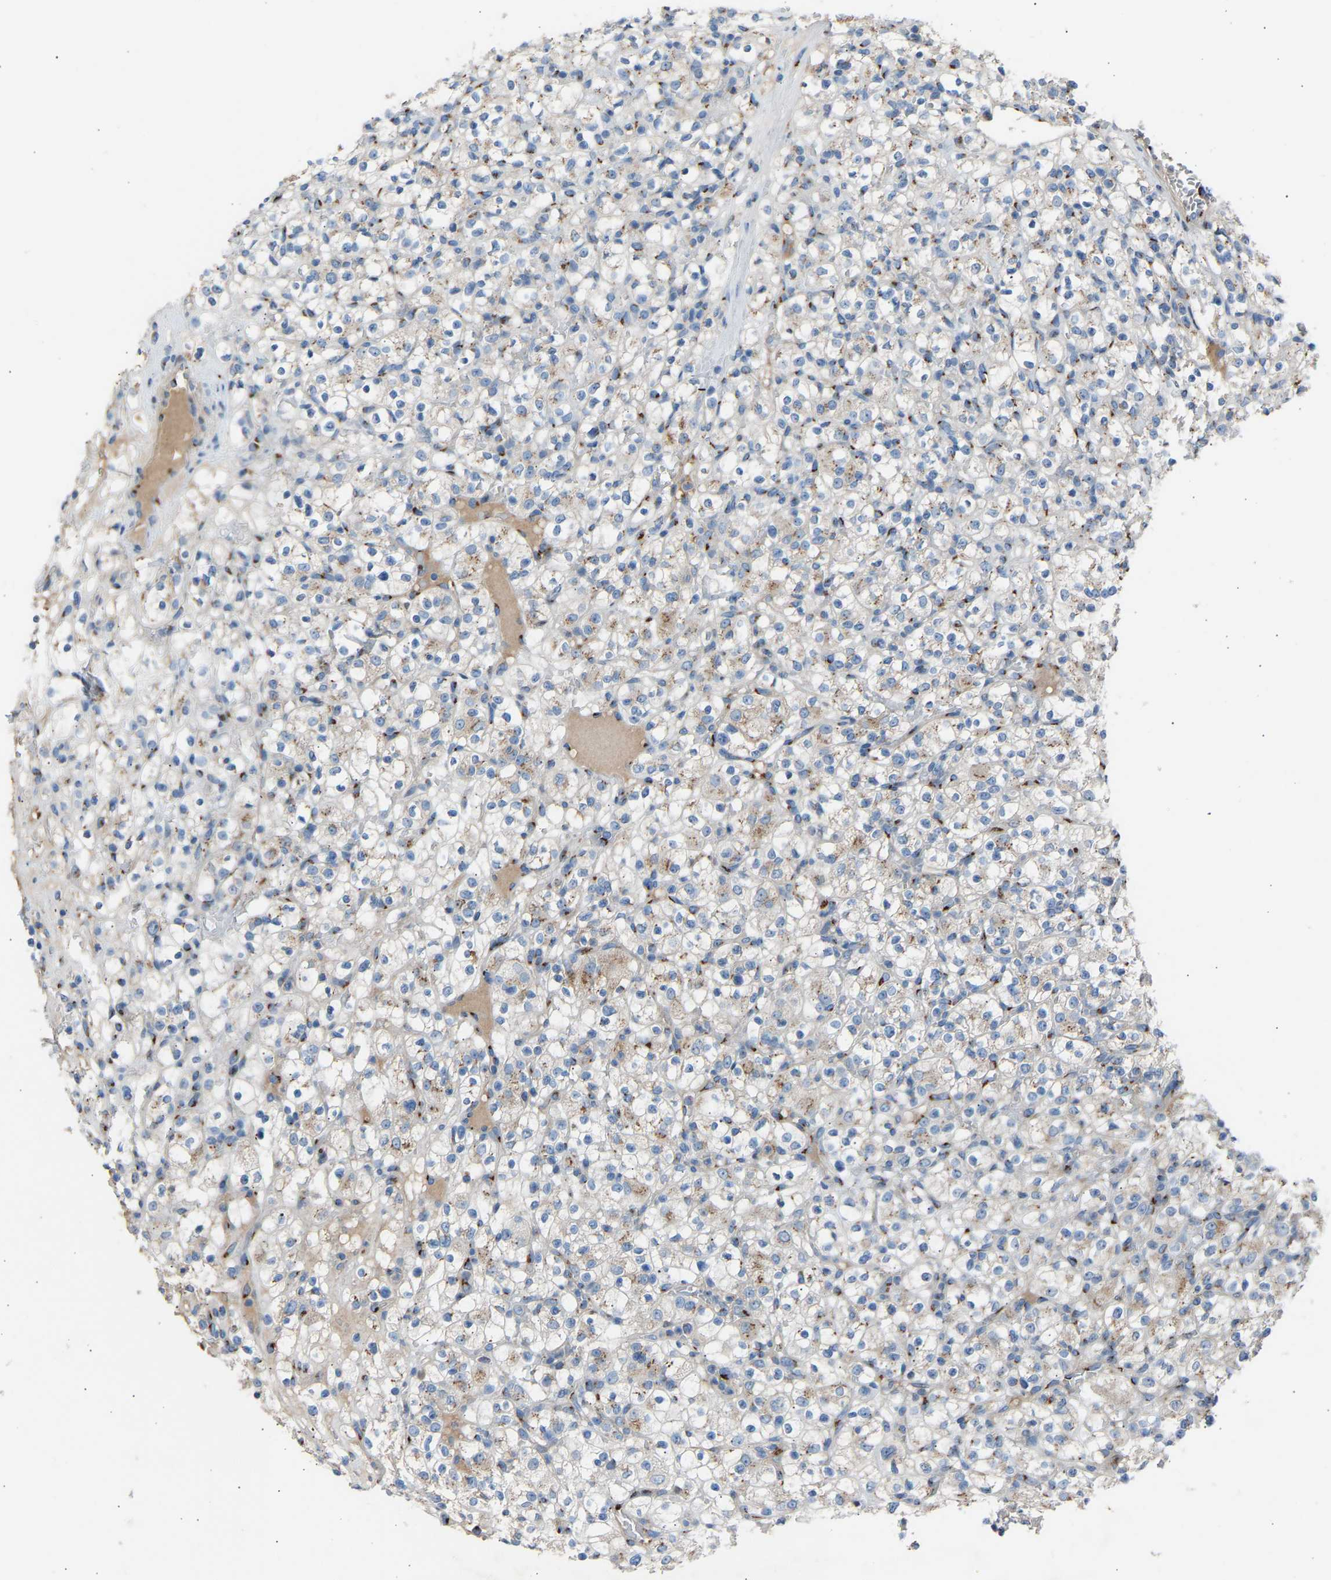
{"staining": {"intensity": "moderate", "quantity": "<25%", "location": "cytoplasmic/membranous"}, "tissue": "renal cancer", "cell_type": "Tumor cells", "image_type": "cancer", "snomed": [{"axis": "morphology", "description": "Normal tissue, NOS"}, {"axis": "morphology", "description": "Adenocarcinoma, NOS"}, {"axis": "topography", "description": "Kidney"}], "caption": "High-magnification brightfield microscopy of renal cancer stained with DAB (3,3'-diaminobenzidine) (brown) and counterstained with hematoxylin (blue). tumor cells exhibit moderate cytoplasmic/membranous expression is seen in about<25% of cells.", "gene": "CYREN", "patient": {"sex": "female", "age": 72}}